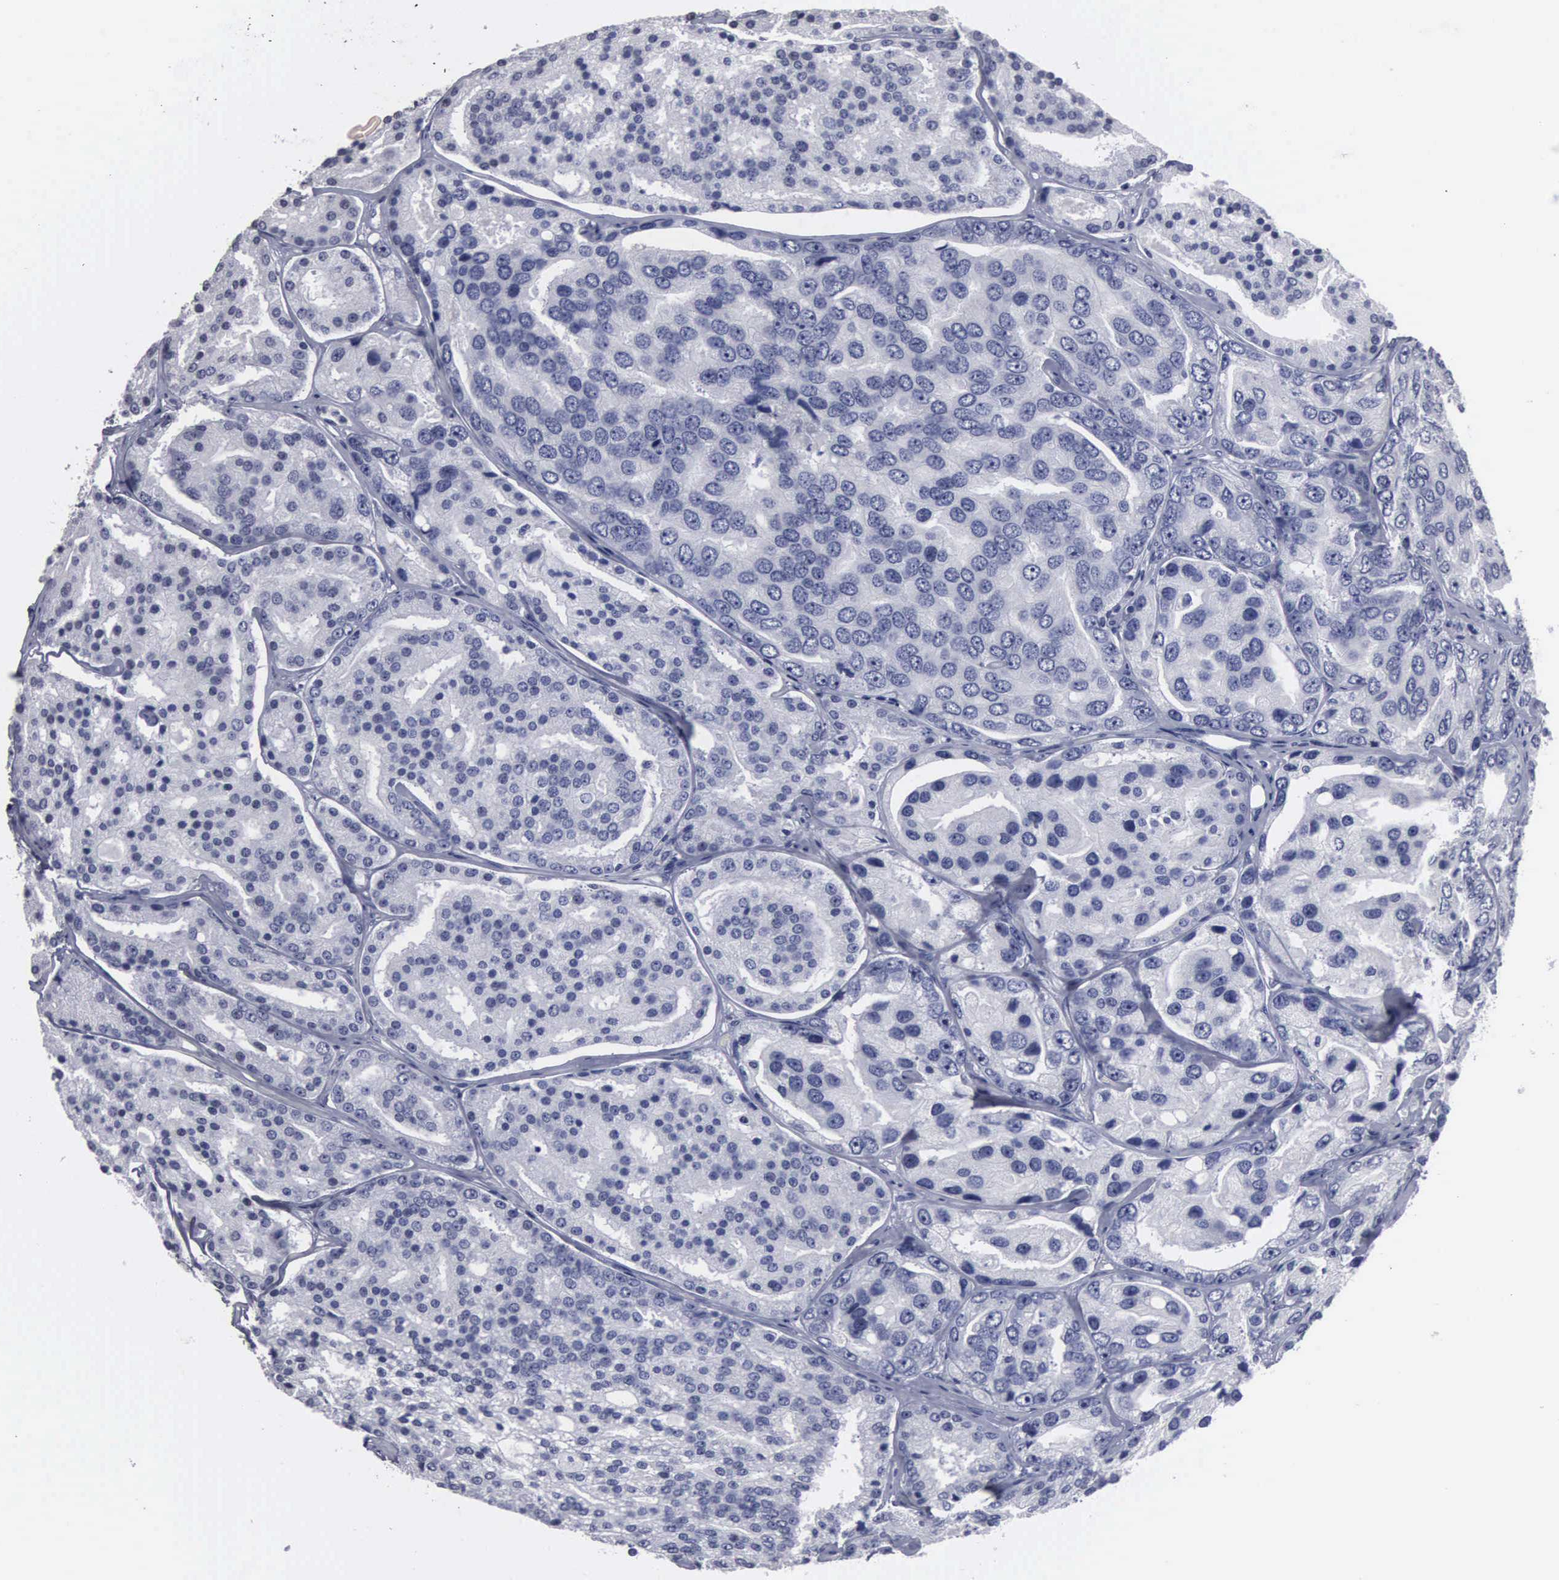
{"staining": {"intensity": "negative", "quantity": "none", "location": "none"}, "tissue": "prostate cancer", "cell_type": "Tumor cells", "image_type": "cancer", "snomed": [{"axis": "morphology", "description": "Adenocarcinoma, High grade"}, {"axis": "topography", "description": "Prostate"}], "caption": "Immunohistochemical staining of prostate cancer shows no significant positivity in tumor cells.", "gene": "UPB1", "patient": {"sex": "male", "age": 64}}